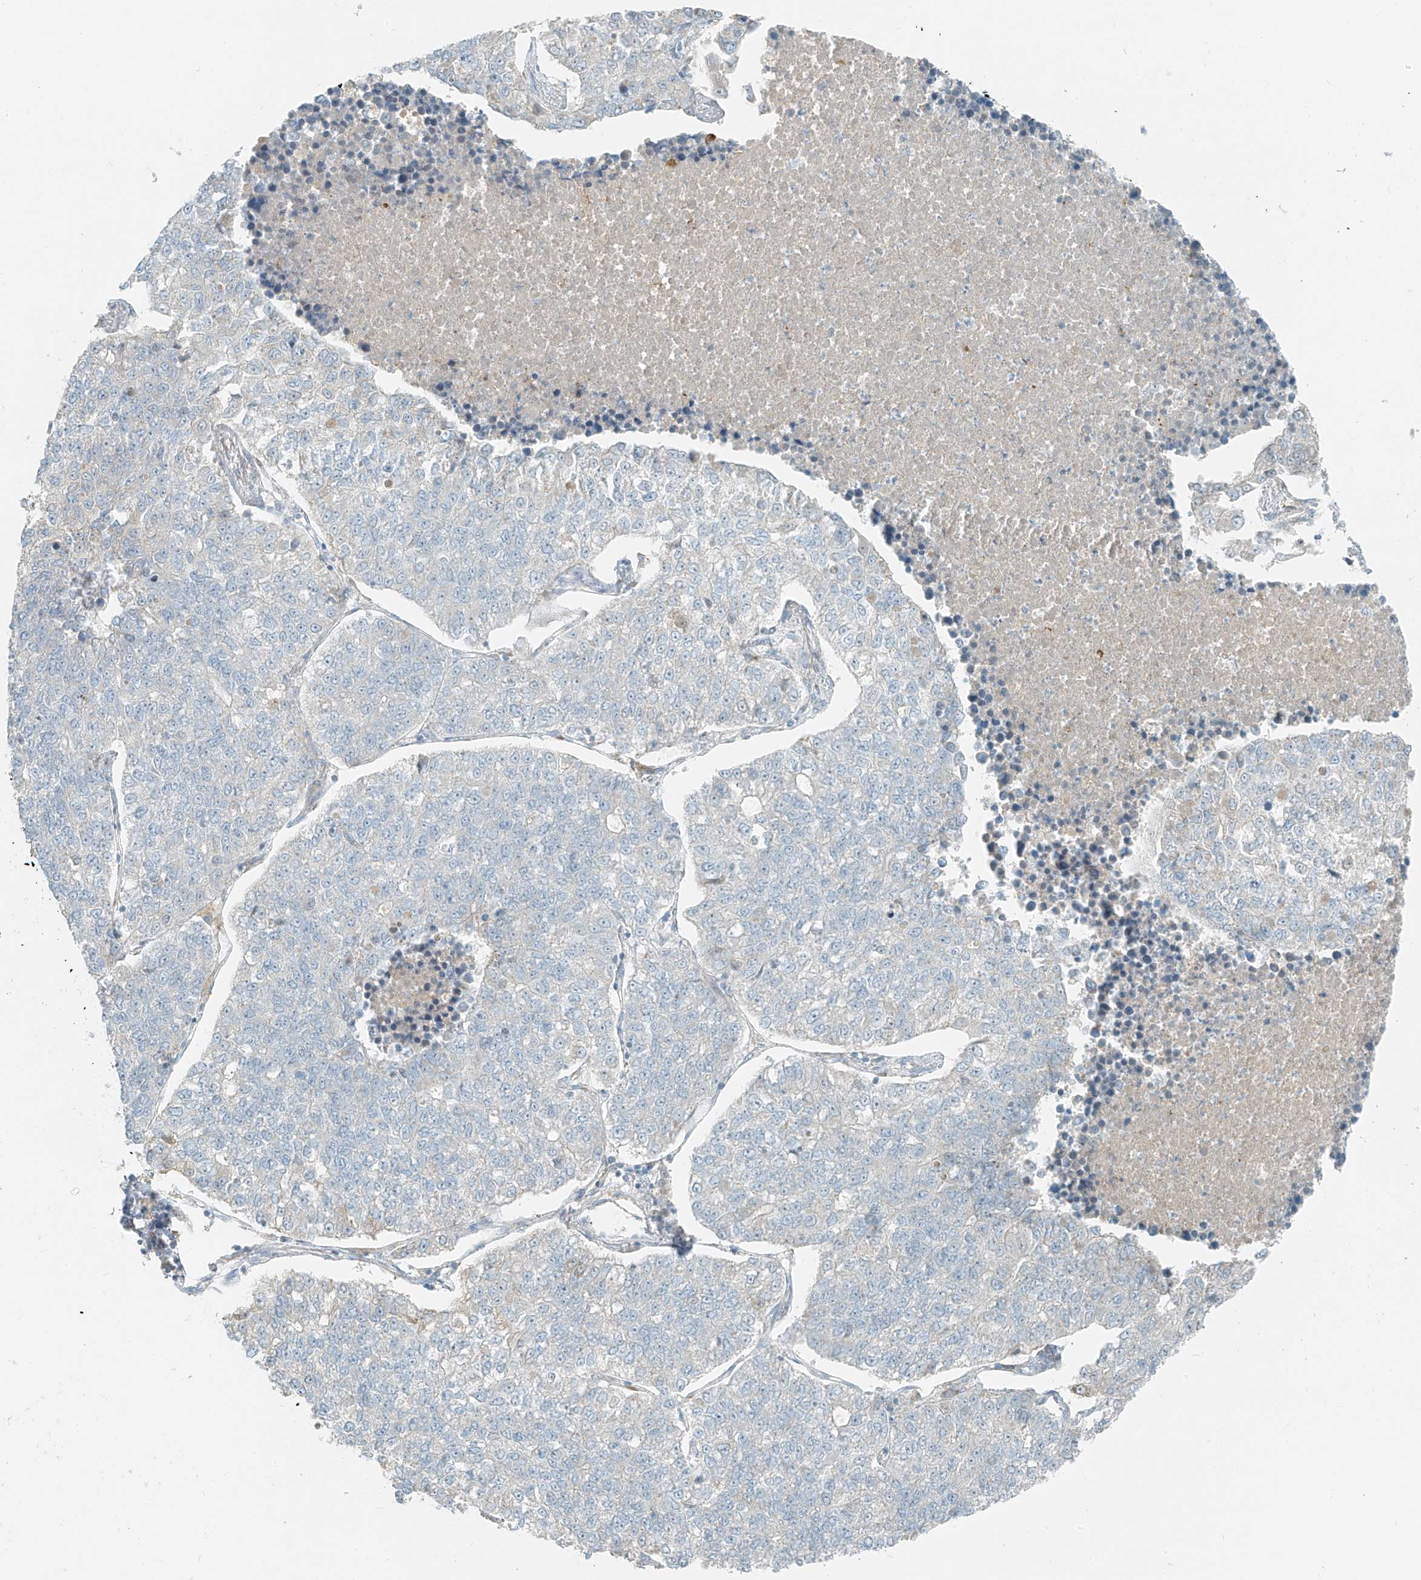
{"staining": {"intensity": "negative", "quantity": "none", "location": "none"}, "tissue": "lung cancer", "cell_type": "Tumor cells", "image_type": "cancer", "snomed": [{"axis": "morphology", "description": "Adenocarcinoma, NOS"}, {"axis": "topography", "description": "Lung"}], "caption": "This is an immunohistochemistry (IHC) micrograph of lung adenocarcinoma. There is no staining in tumor cells.", "gene": "FSTL1", "patient": {"sex": "male", "age": 49}}